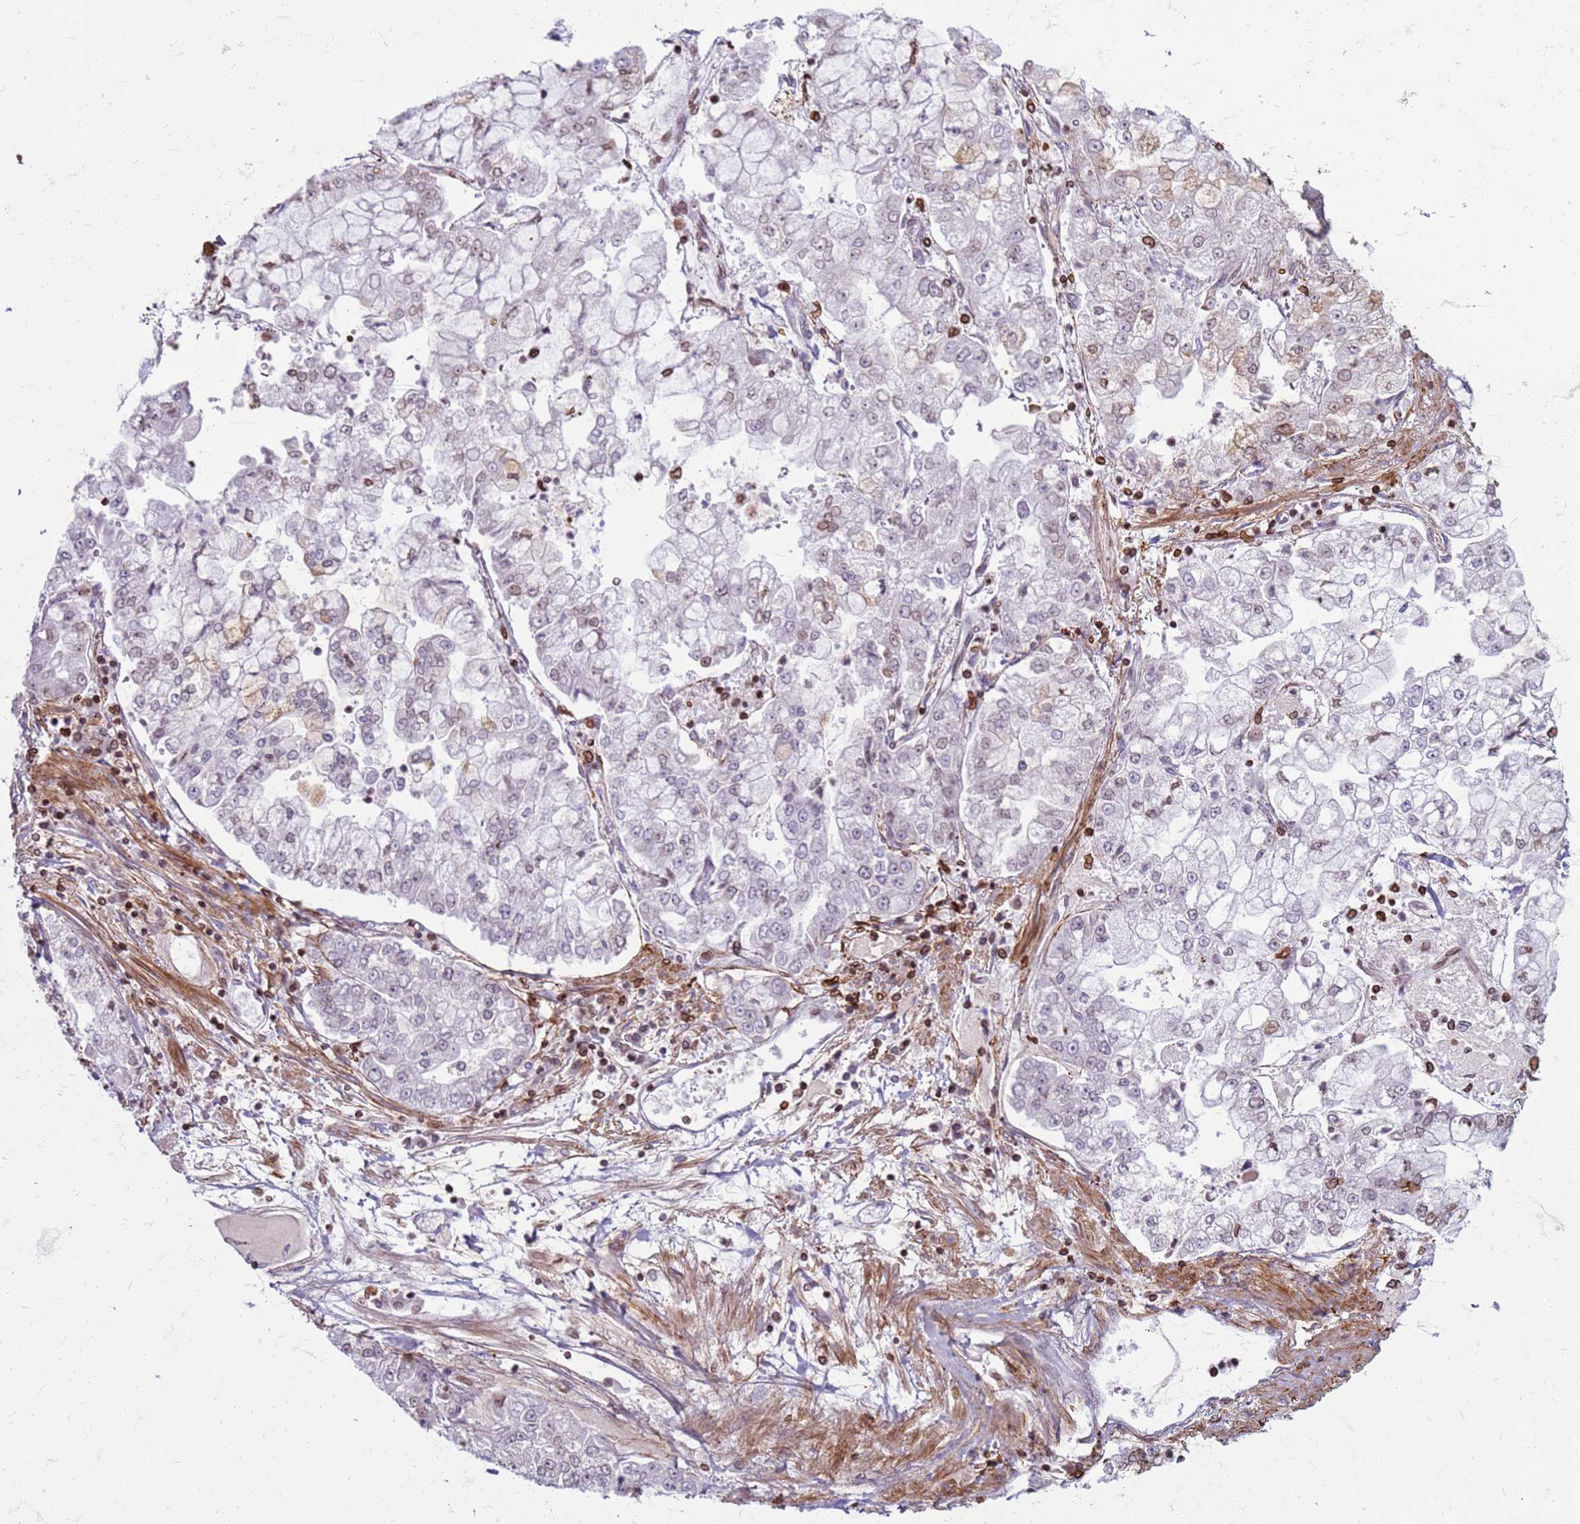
{"staining": {"intensity": "weak", "quantity": "<25%", "location": "cytoplasmic/membranous,nuclear"}, "tissue": "stomach cancer", "cell_type": "Tumor cells", "image_type": "cancer", "snomed": [{"axis": "morphology", "description": "Adenocarcinoma, NOS"}, {"axis": "topography", "description": "Stomach"}], "caption": "Tumor cells are negative for brown protein staining in stomach adenocarcinoma. (DAB immunohistochemistry, high magnification).", "gene": "METTL25B", "patient": {"sex": "male", "age": 76}}